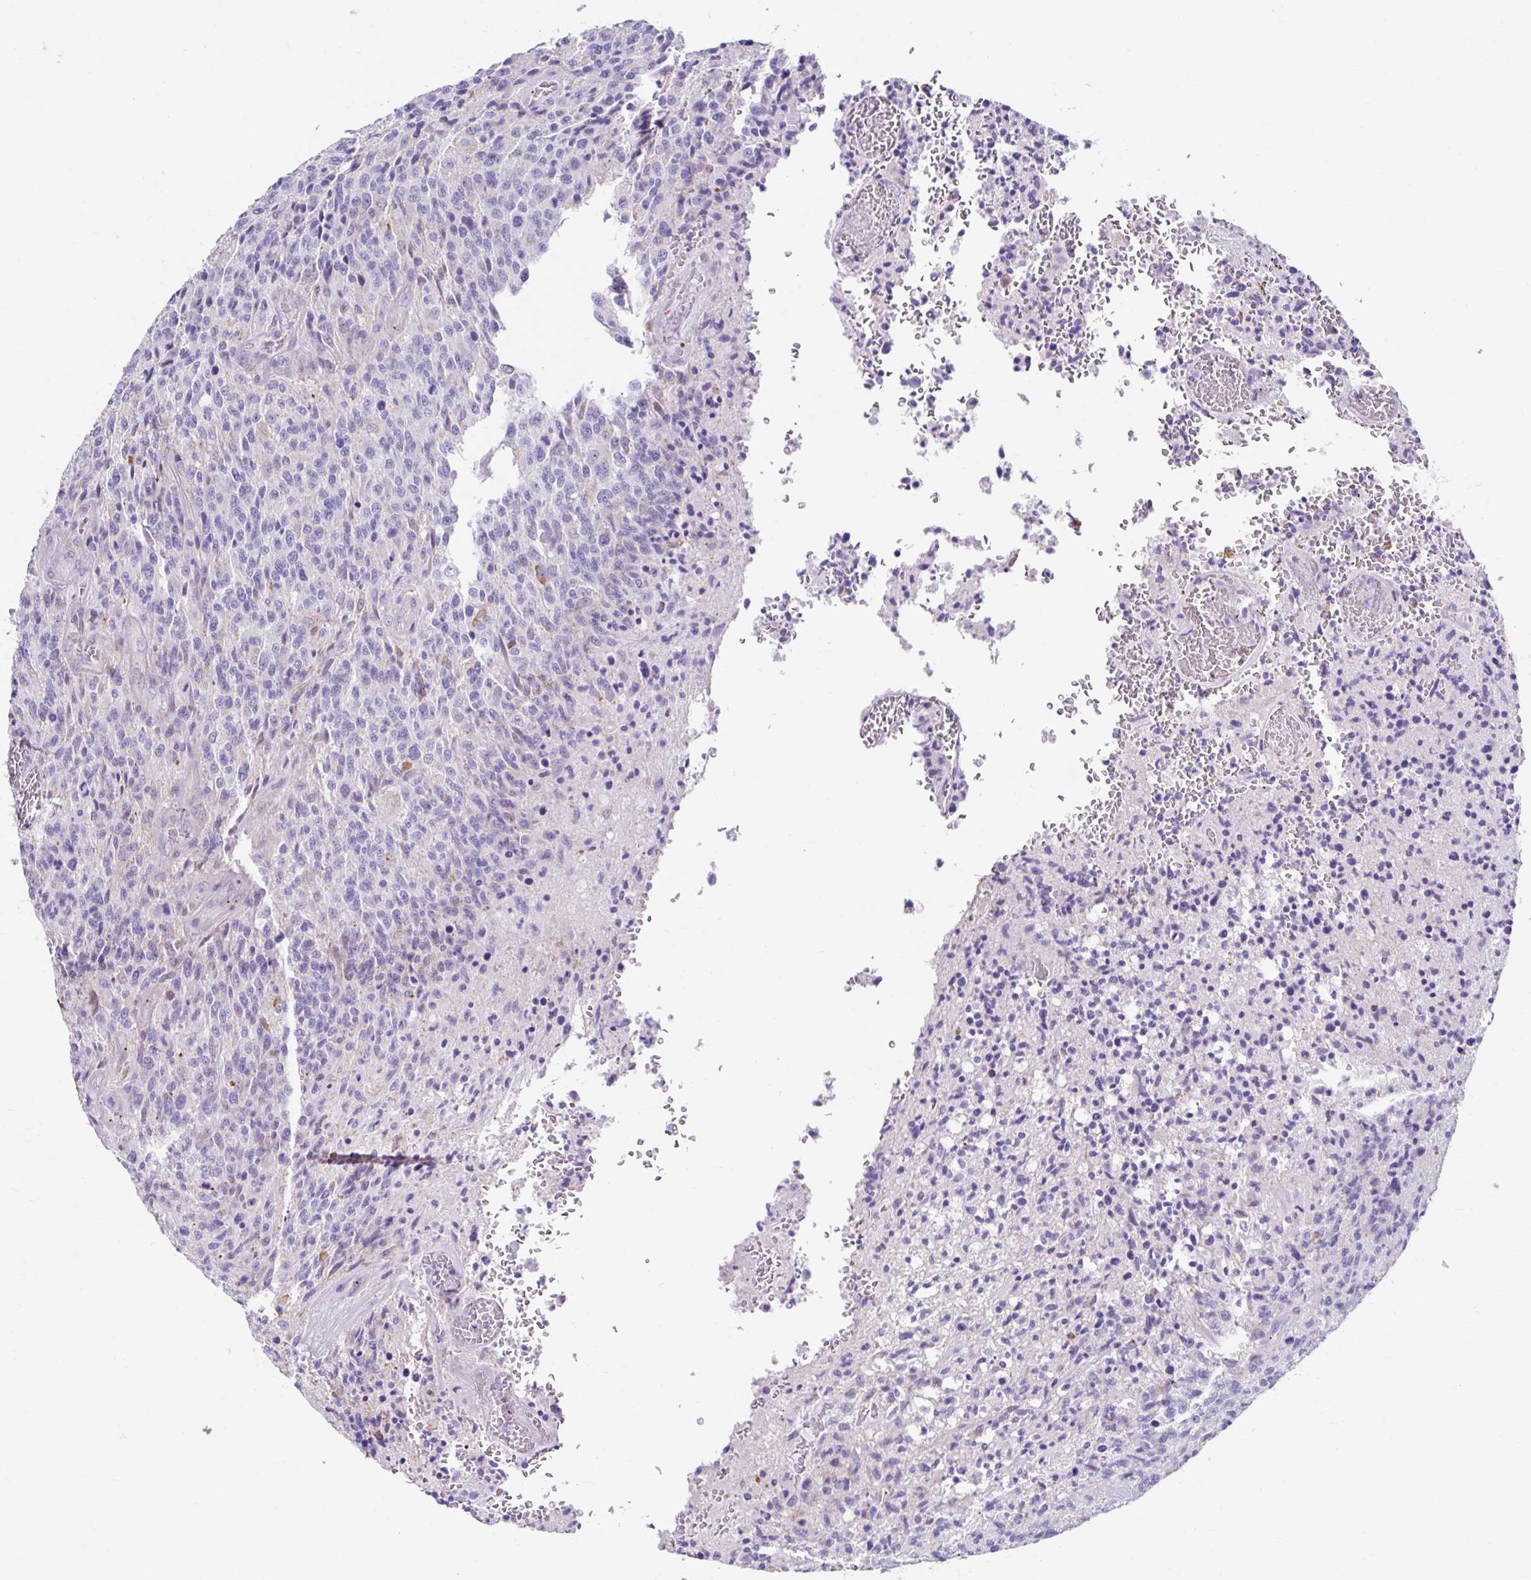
{"staining": {"intensity": "negative", "quantity": "none", "location": "none"}, "tissue": "glioma", "cell_type": "Tumor cells", "image_type": "cancer", "snomed": [{"axis": "morphology", "description": "Glioma, malignant, High grade"}, {"axis": "topography", "description": "Brain"}], "caption": "Tumor cells show no significant expression in glioma. (DAB immunohistochemistry visualized using brightfield microscopy, high magnification).", "gene": "ZNF33A", "patient": {"sex": "male", "age": 36}}